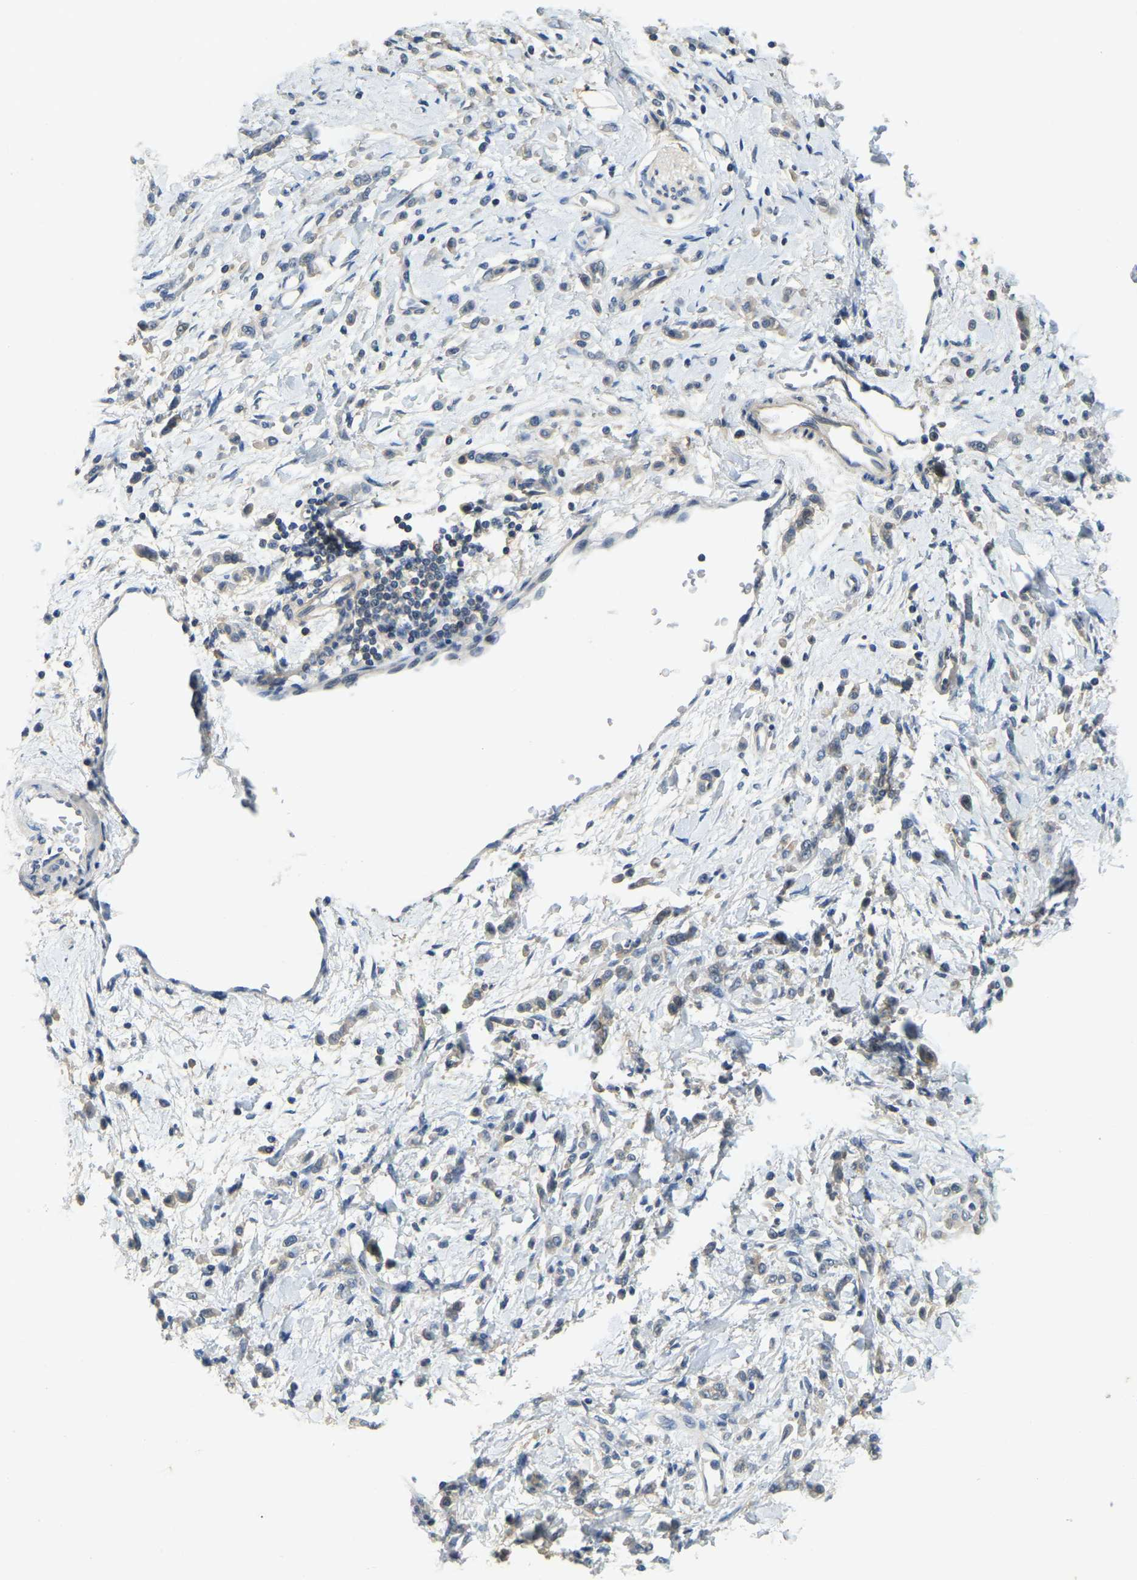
{"staining": {"intensity": "weak", "quantity": "<25%", "location": "cytoplasmic/membranous"}, "tissue": "stomach cancer", "cell_type": "Tumor cells", "image_type": "cancer", "snomed": [{"axis": "morphology", "description": "Normal tissue, NOS"}, {"axis": "morphology", "description": "Adenocarcinoma, NOS"}, {"axis": "topography", "description": "Stomach"}], "caption": "Tumor cells show no significant positivity in stomach adenocarcinoma. (DAB (3,3'-diaminobenzidine) IHC with hematoxylin counter stain).", "gene": "AHNAK", "patient": {"sex": "male", "age": 82}}